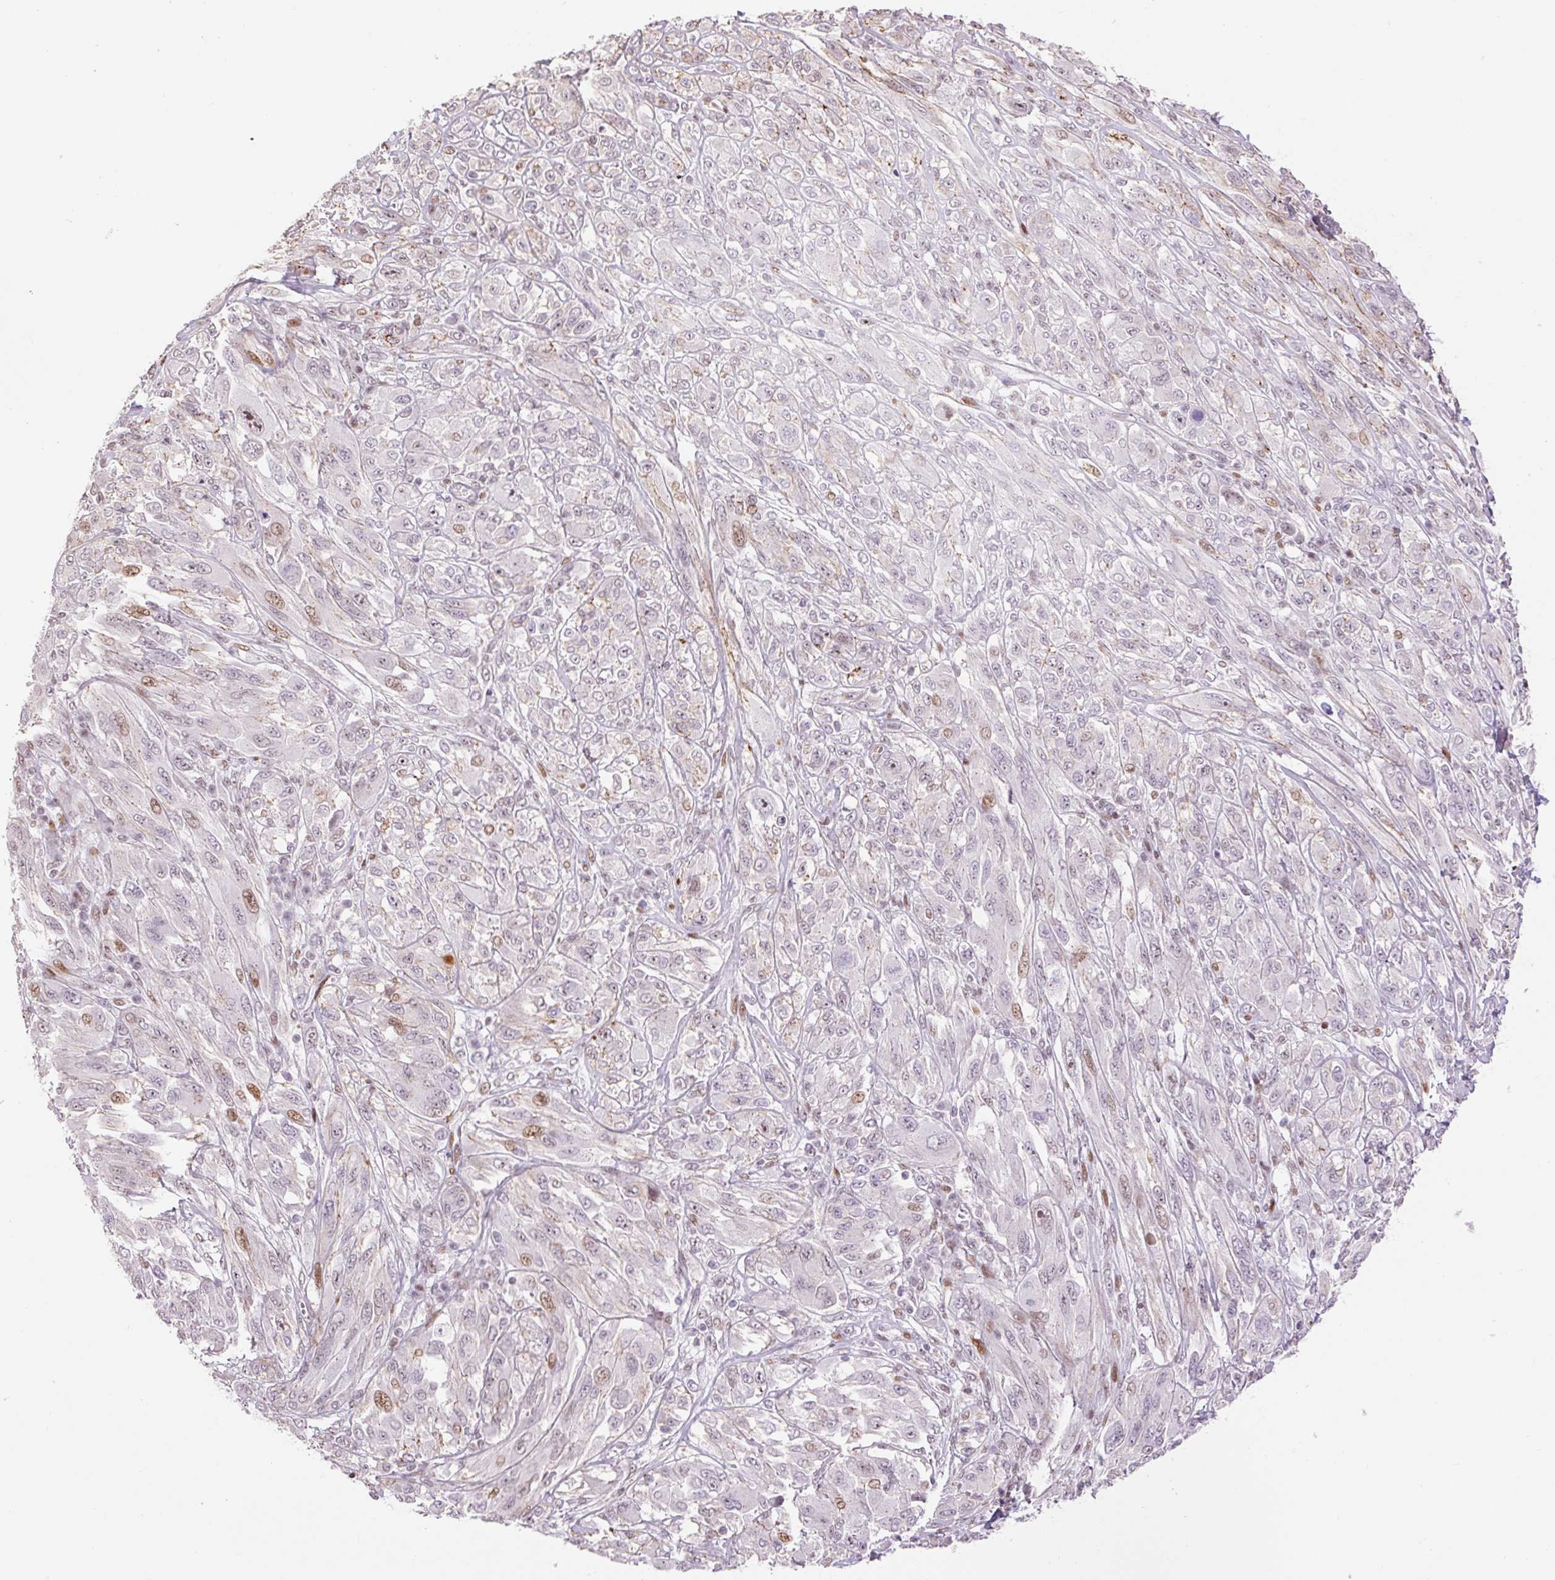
{"staining": {"intensity": "moderate", "quantity": "<25%", "location": "nuclear"}, "tissue": "melanoma", "cell_type": "Tumor cells", "image_type": "cancer", "snomed": [{"axis": "morphology", "description": "Malignant melanoma, NOS"}, {"axis": "topography", "description": "Skin"}], "caption": "A brown stain shows moderate nuclear positivity of a protein in melanoma tumor cells. (DAB (3,3'-diaminobenzidine) = brown stain, brightfield microscopy at high magnification).", "gene": "RIPPLY3", "patient": {"sex": "female", "age": 91}}